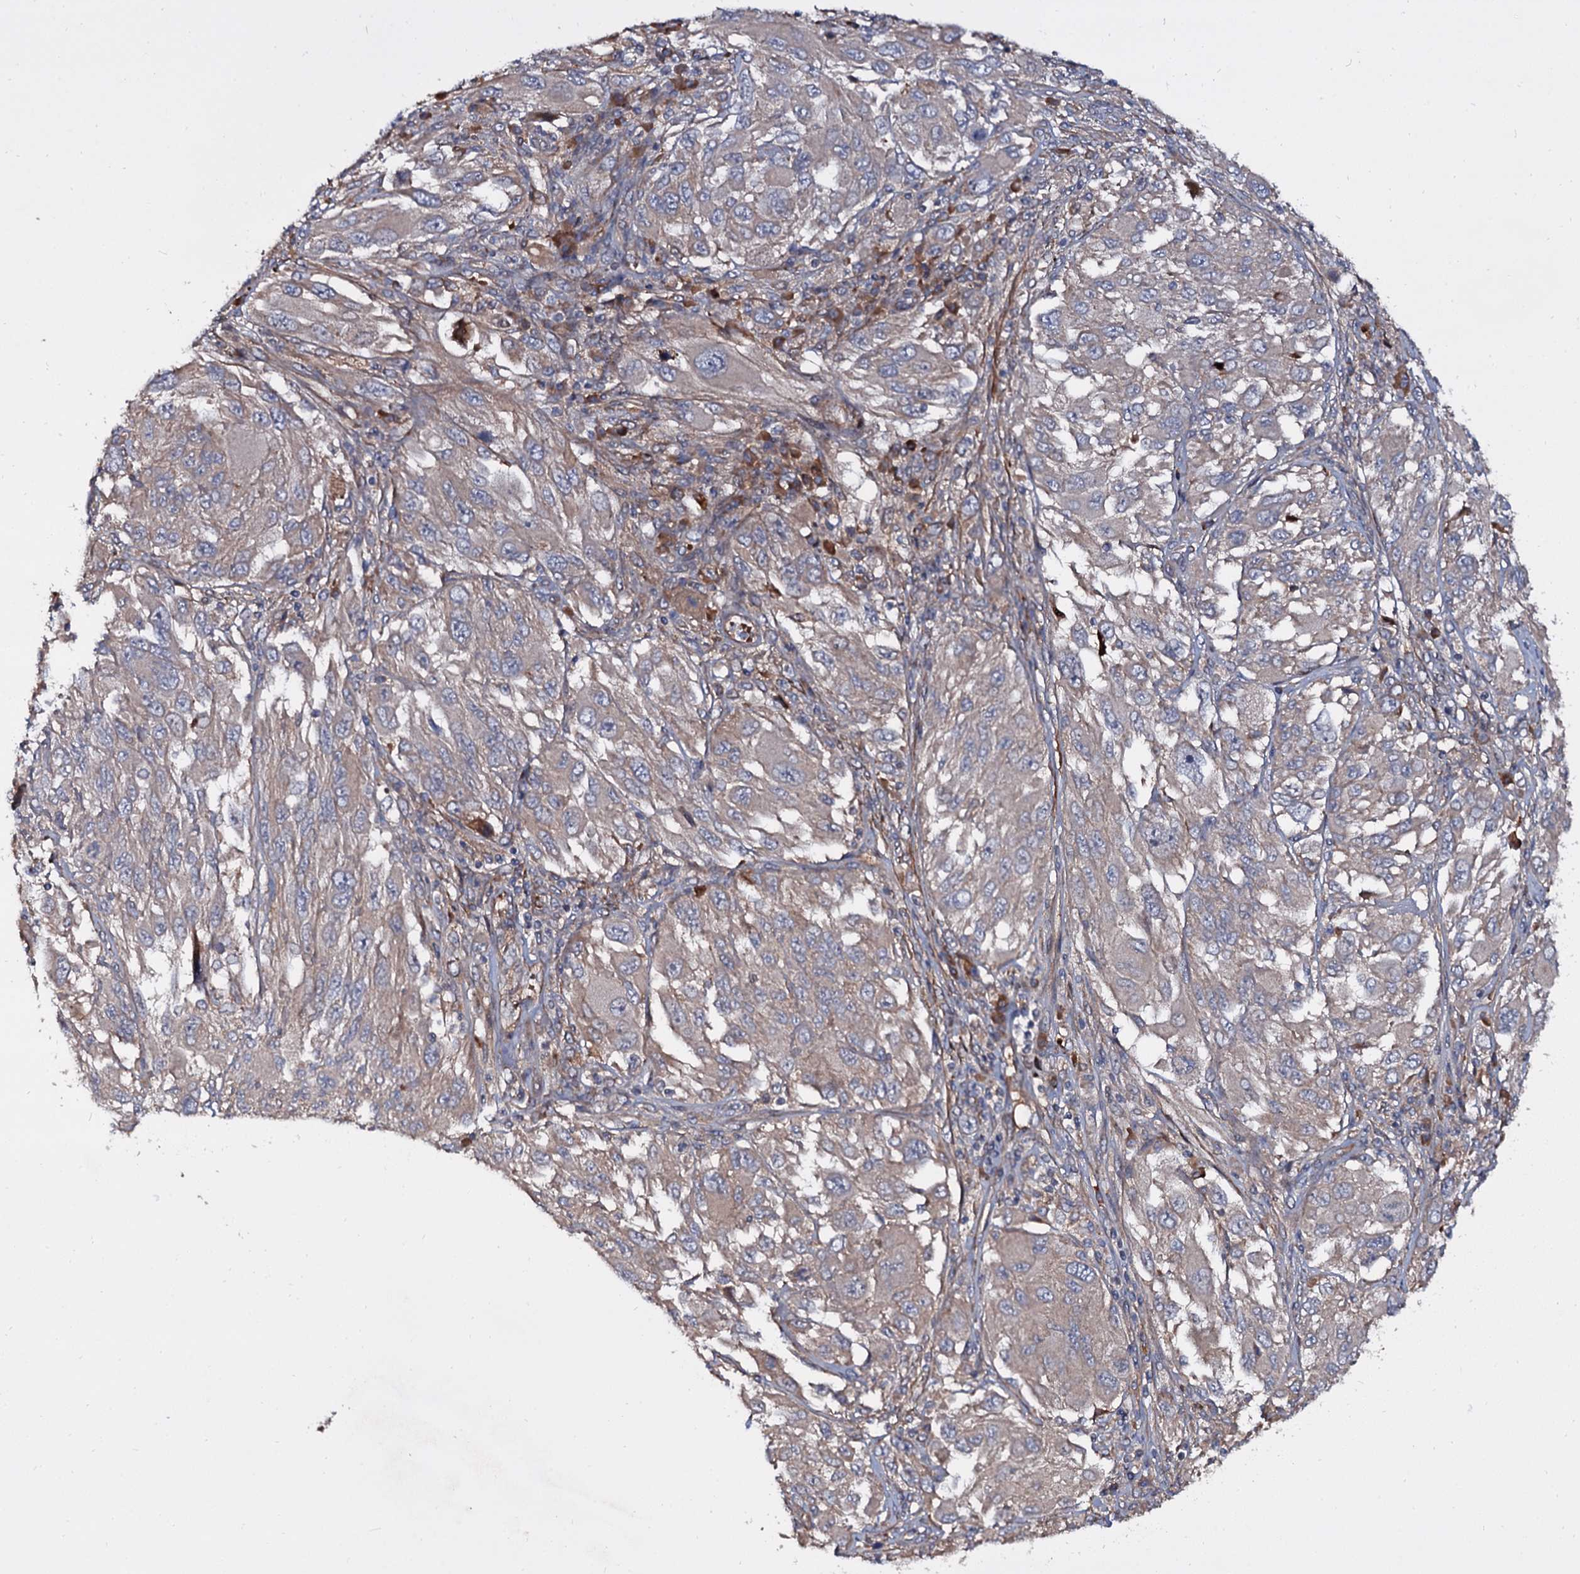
{"staining": {"intensity": "weak", "quantity": "<25%", "location": "cytoplasmic/membranous"}, "tissue": "melanoma", "cell_type": "Tumor cells", "image_type": "cancer", "snomed": [{"axis": "morphology", "description": "Malignant melanoma, NOS"}, {"axis": "topography", "description": "Skin"}], "caption": "The histopathology image exhibits no staining of tumor cells in melanoma.", "gene": "ISM2", "patient": {"sex": "female", "age": 91}}